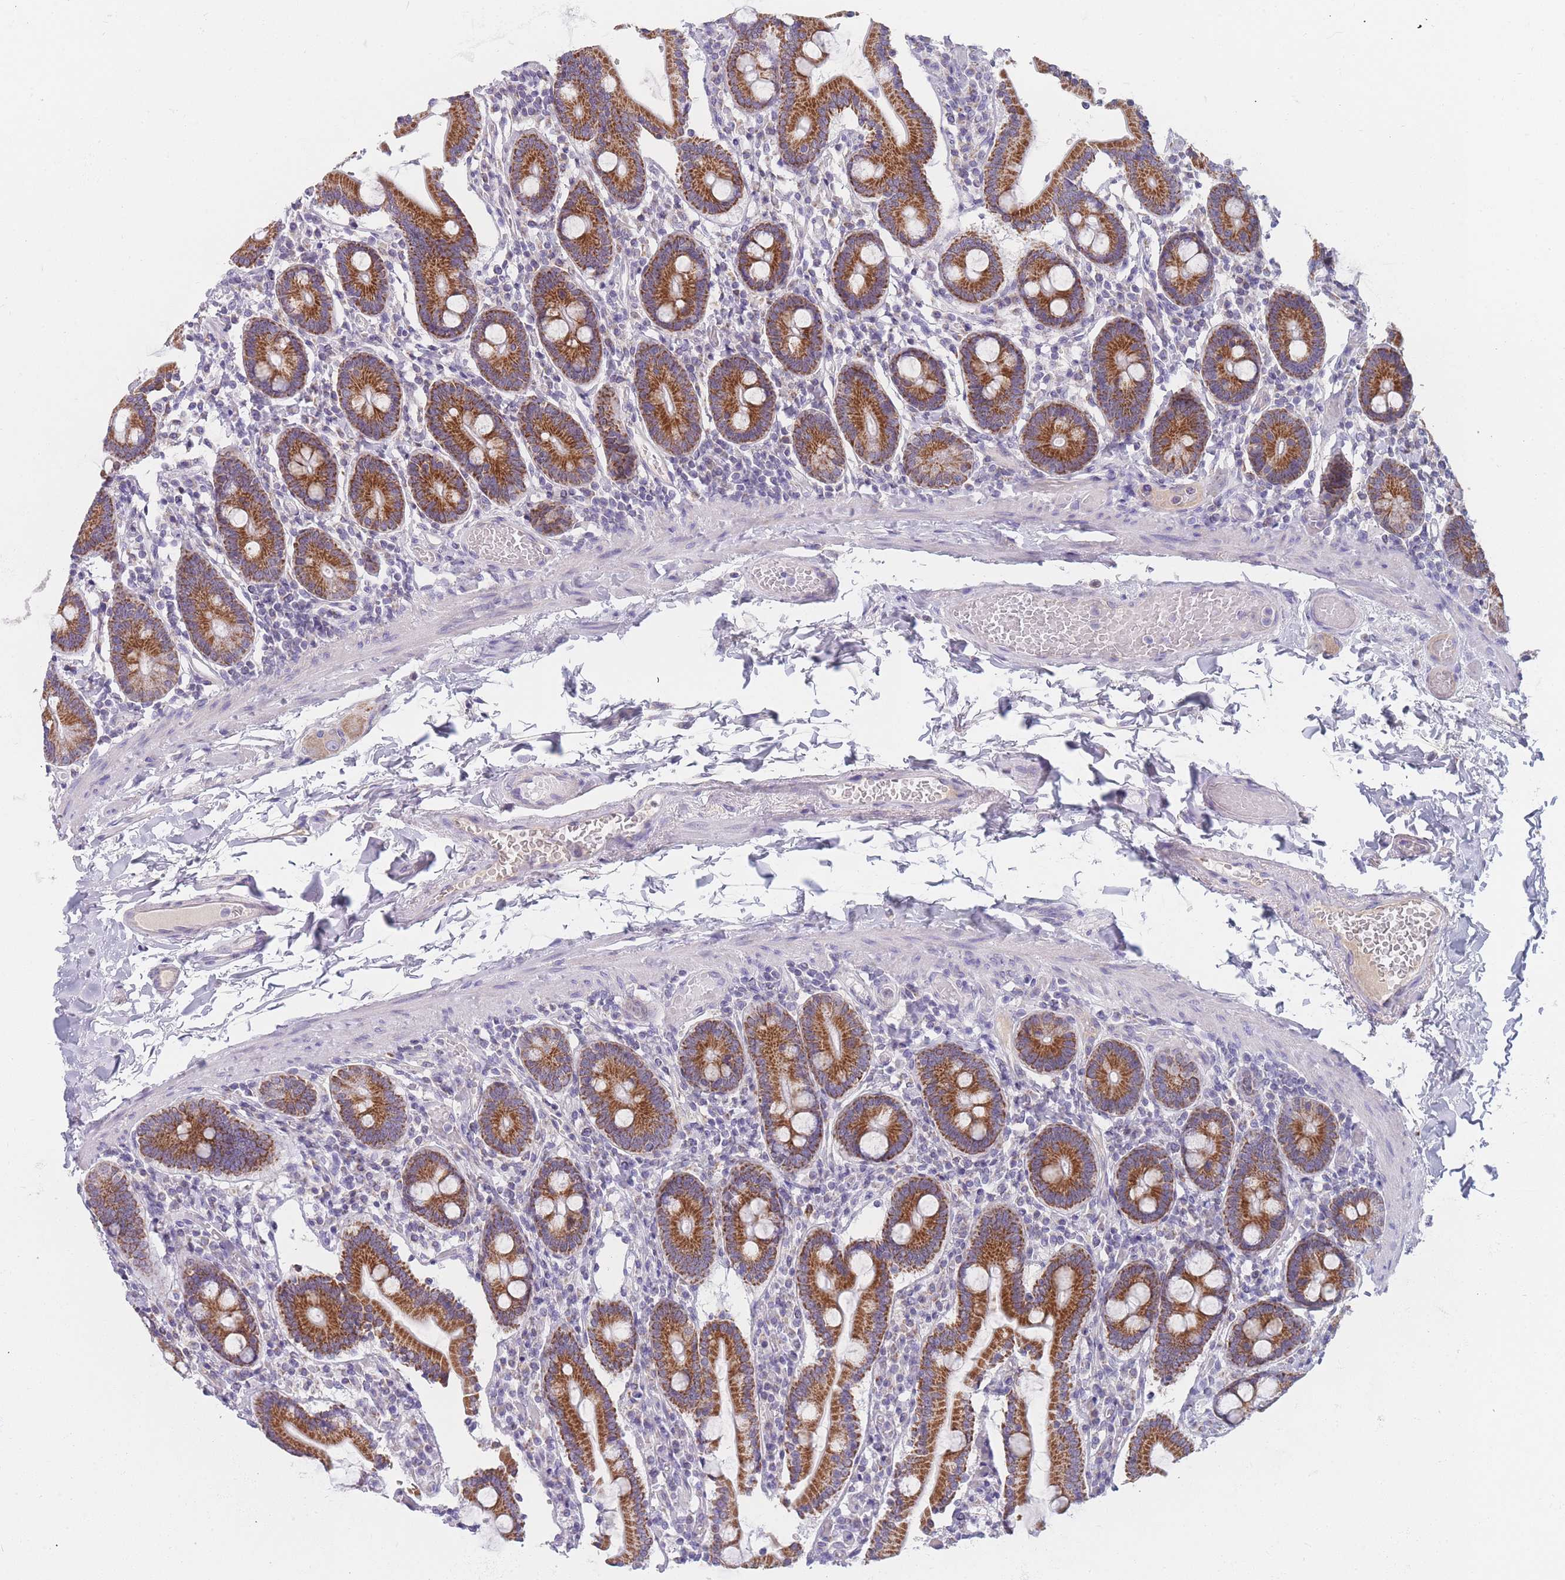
{"staining": {"intensity": "strong", "quantity": ">75%", "location": "cytoplasmic/membranous"}, "tissue": "duodenum", "cell_type": "Glandular cells", "image_type": "normal", "snomed": [{"axis": "morphology", "description": "Normal tissue, NOS"}, {"axis": "topography", "description": "Duodenum"}], "caption": "Brown immunohistochemical staining in unremarkable duodenum demonstrates strong cytoplasmic/membranous expression in about >75% of glandular cells. (brown staining indicates protein expression, while blue staining denotes nuclei).", "gene": "MRPS14", "patient": {"sex": "male", "age": 55}}